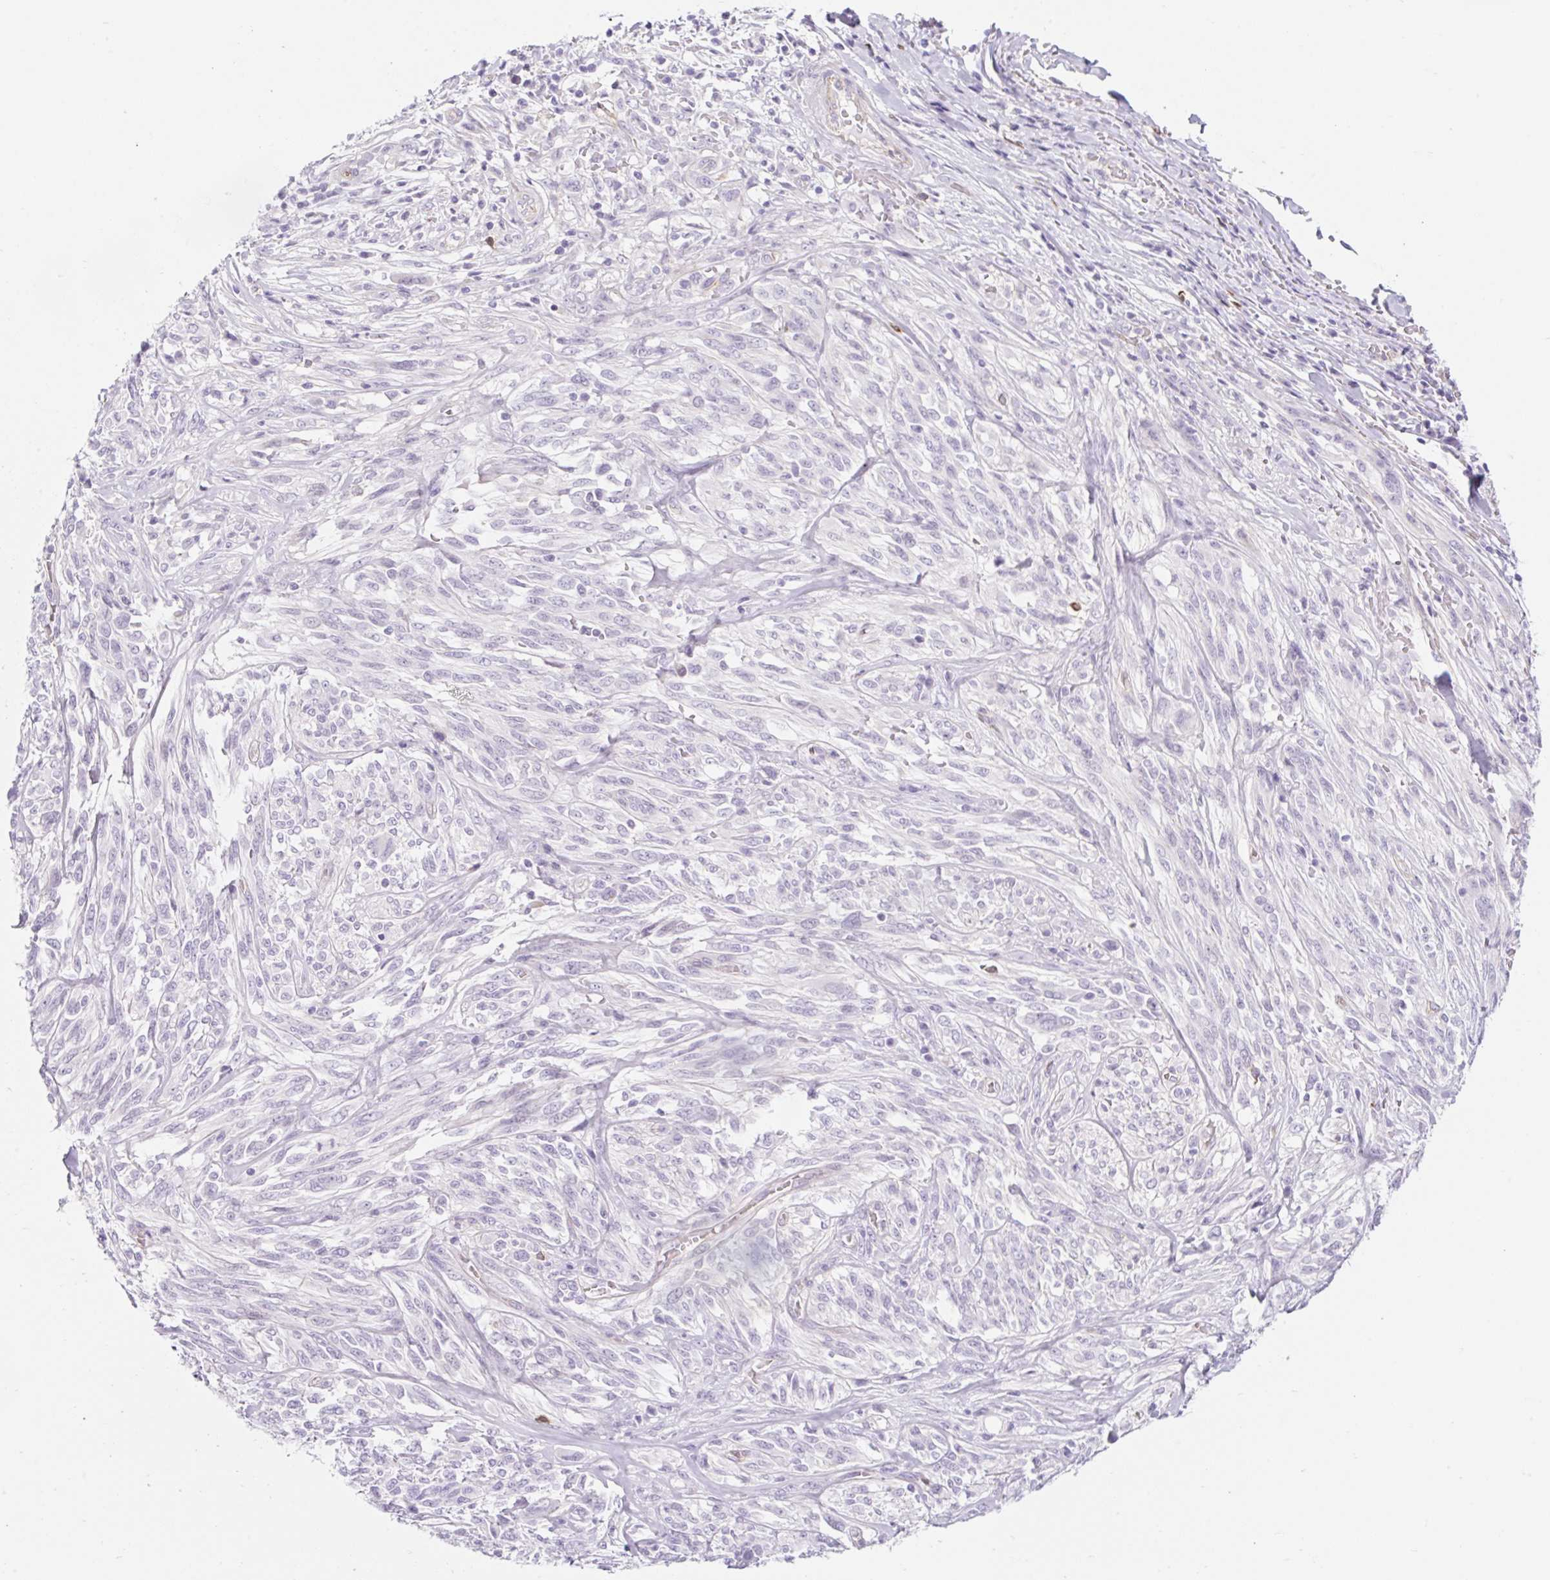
{"staining": {"intensity": "negative", "quantity": "none", "location": "none"}, "tissue": "melanoma", "cell_type": "Tumor cells", "image_type": "cancer", "snomed": [{"axis": "morphology", "description": "Malignant melanoma, NOS"}, {"axis": "topography", "description": "Skin"}], "caption": "Immunohistochemistry (IHC) photomicrograph of human melanoma stained for a protein (brown), which reveals no expression in tumor cells. (Brightfield microscopy of DAB immunohistochemistry at high magnification).", "gene": "BCAS1", "patient": {"sex": "female", "age": 91}}